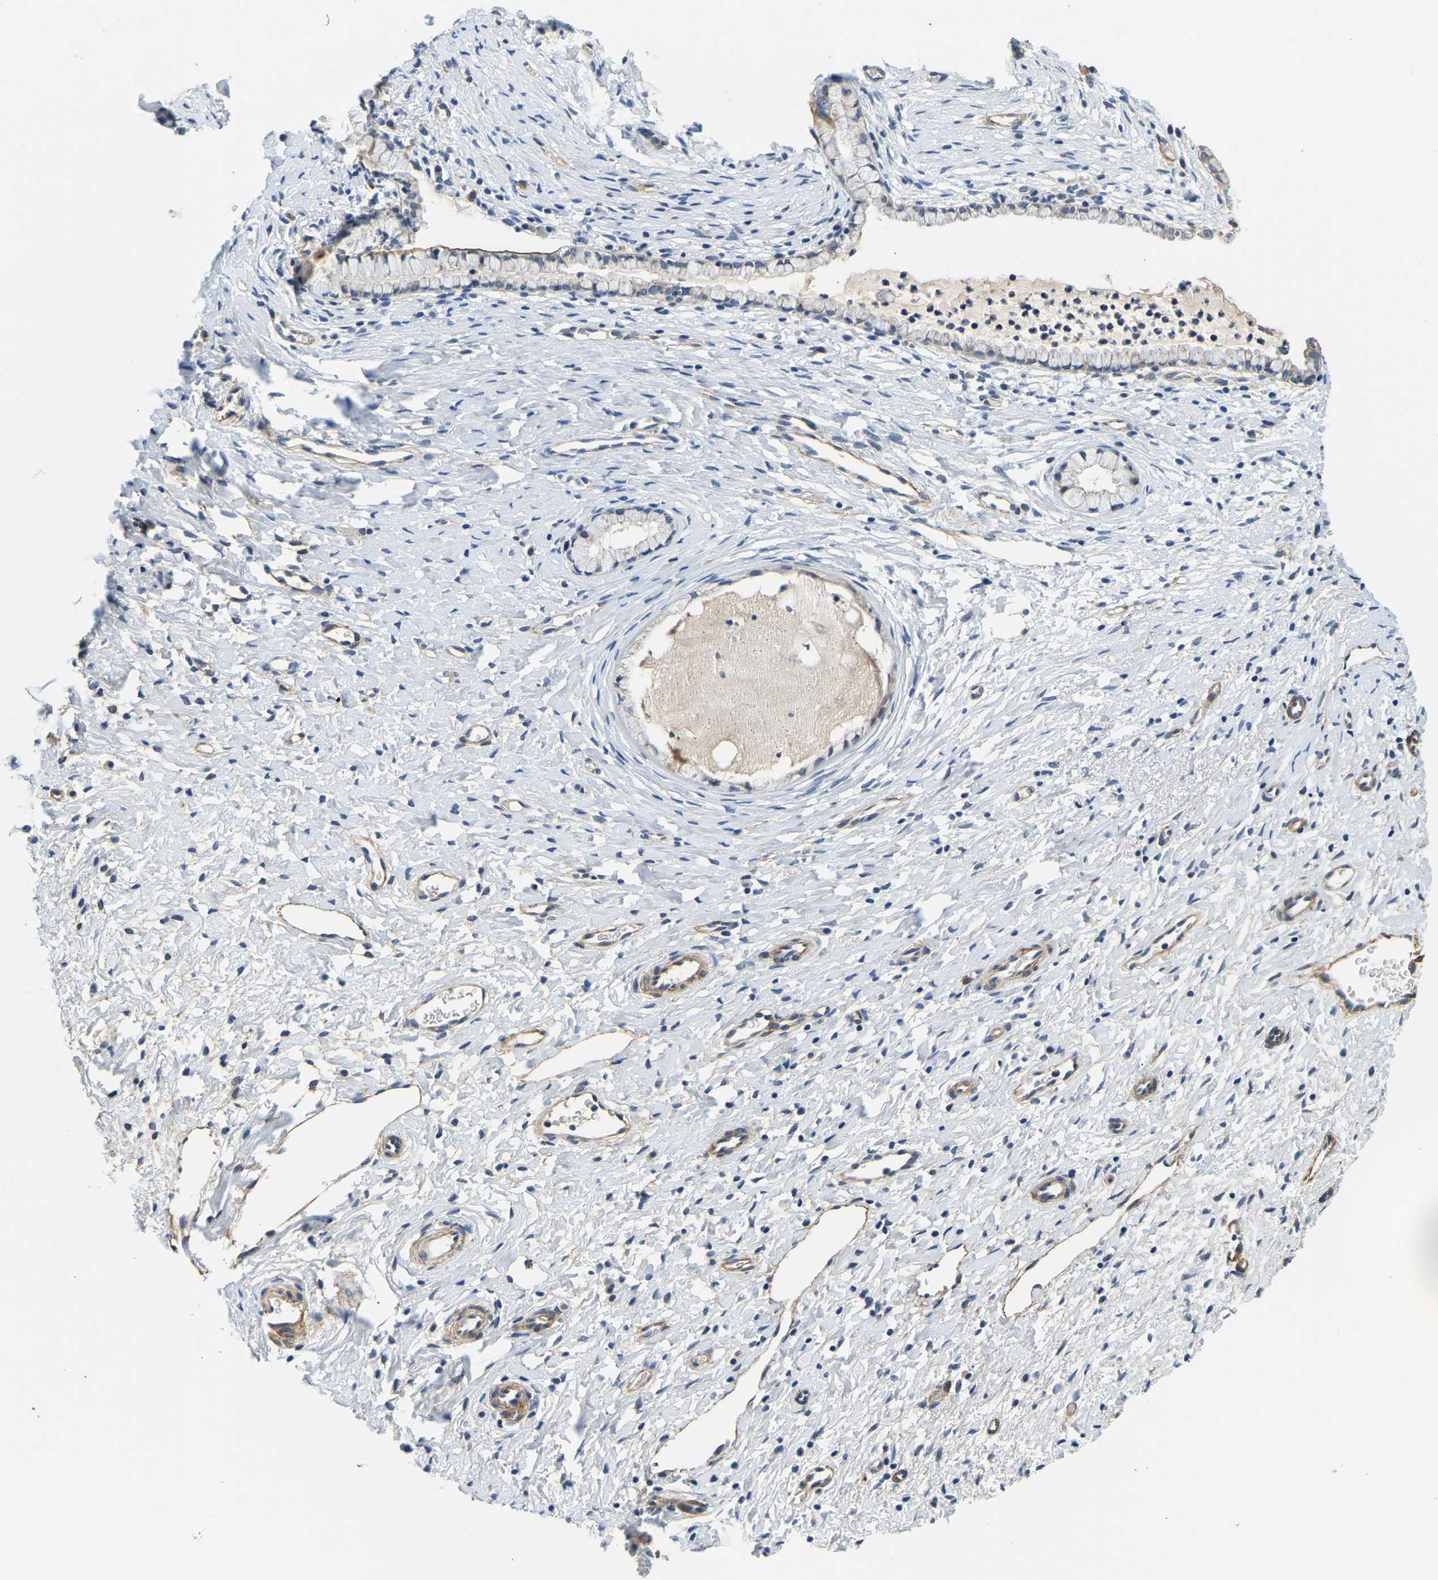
{"staining": {"intensity": "negative", "quantity": "none", "location": "none"}, "tissue": "cervix", "cell_type": "Glandular cells", "image_type": "normal", "snomed": [{"axis": "morphology", "description": "Normal tissue, NOS"}, {"axis": "topography", "description": "Cervix"}], "caption": "Protein analysis of normal cervix demonstrates no significant positivity in glandular cells. (Brightfield microscopy of DAB (3,3'-diaminobenzidine) IHC at high magnification).", "gene": "LIAS", "patient": {"sex": "female", "age": 72}}